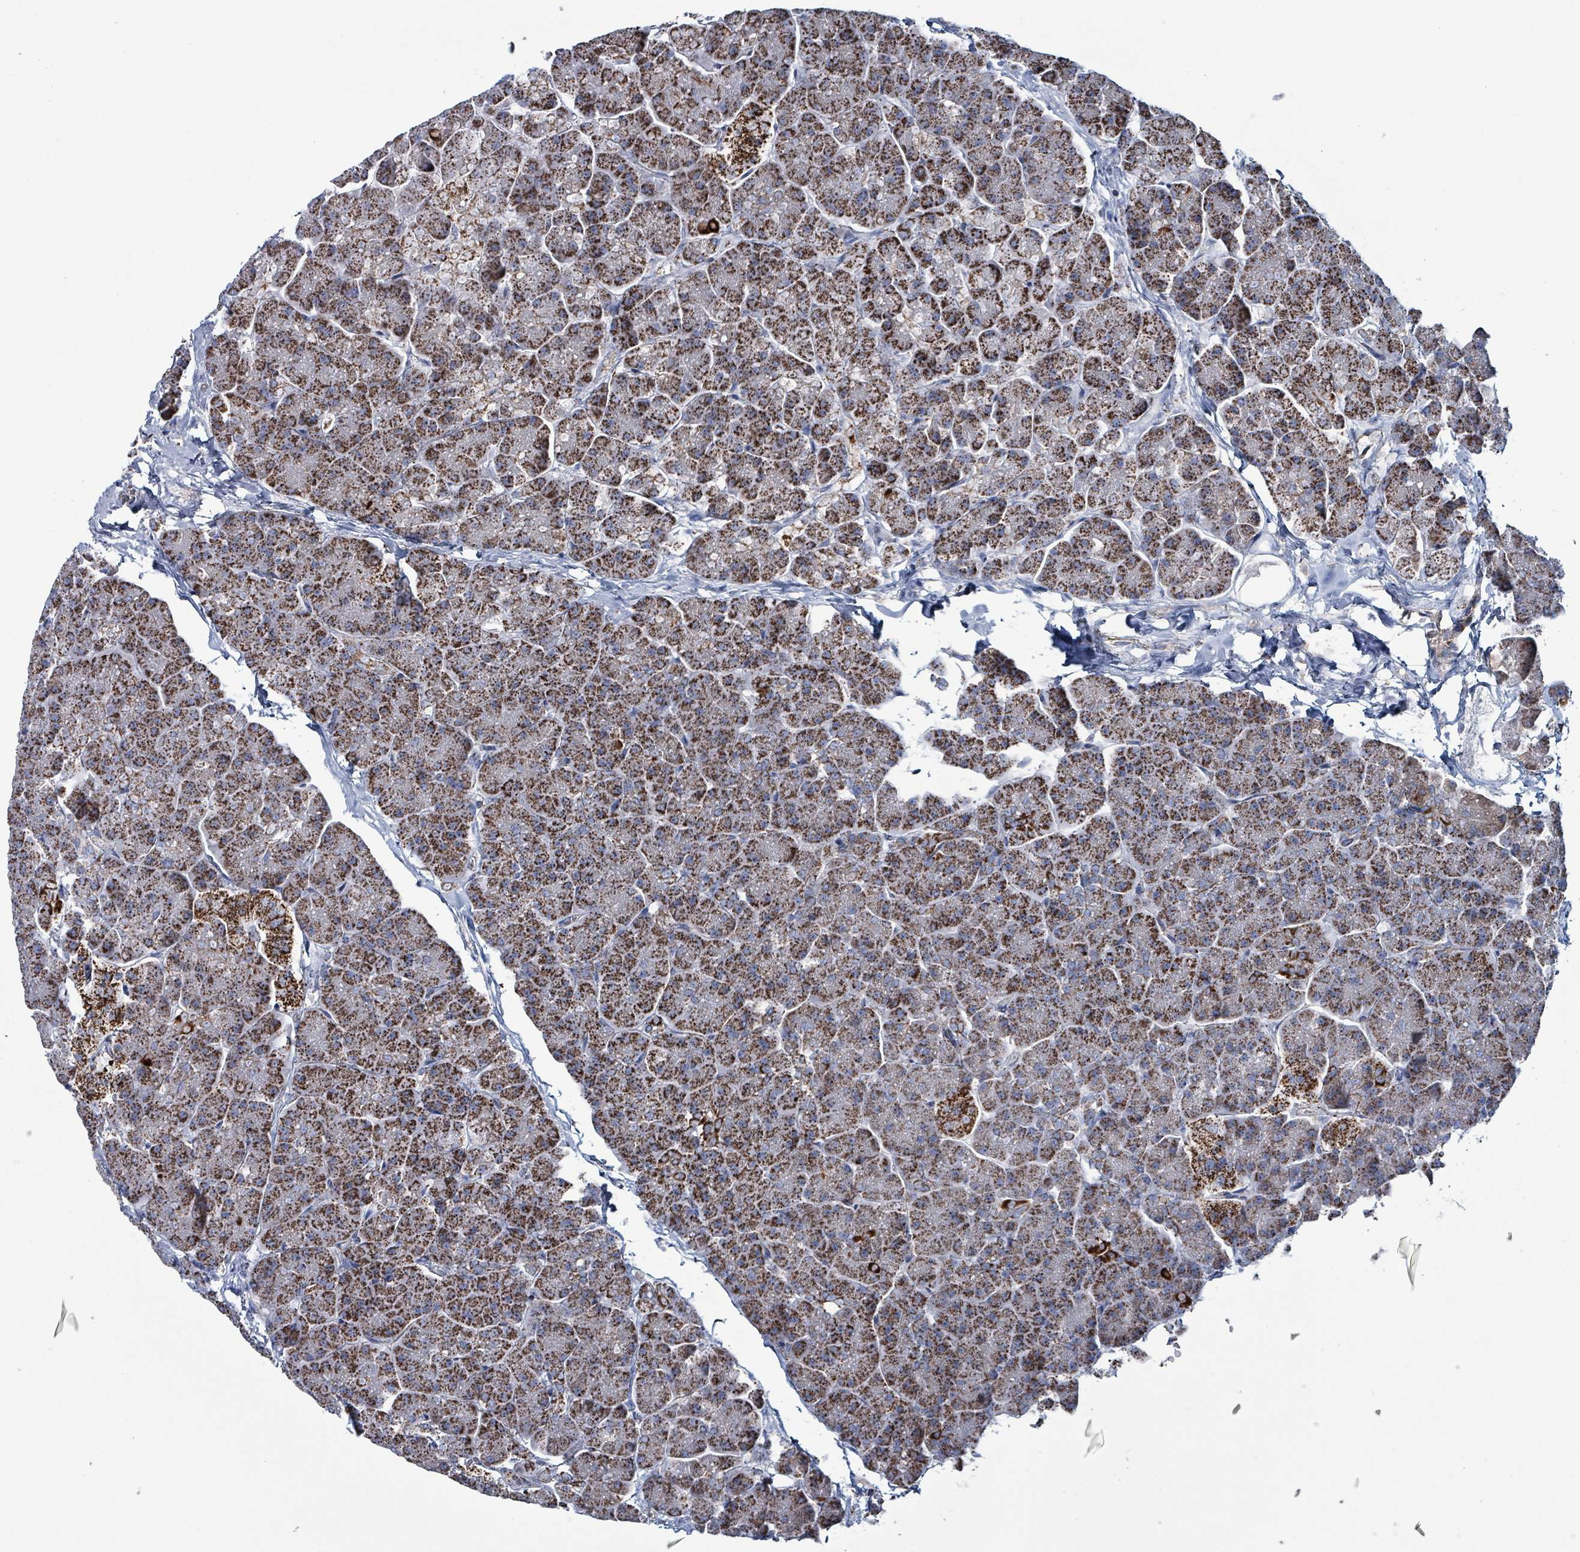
{"staining": {"intensity": "strong", "quantity": ">75%", "location": "cytoplasmic/membranous"}, "tissue": "pancreas", "cell_type": "Exocrine glandular cells", "image_type": "normal", "snomed": [{"axis": "morphology", "description": "Normal tissue, NOS"}, {"axis": "topography", "description": "Pancreas"}, {"axis": "topography", "description": "Peripheral nerve tissue"}], "caption": "Immunohistochemistry histopathology image of unremarkable pancreas: pancreas stained using immunohistochemistry (IHC) reveals high levels of strong protein expression localized specifically in the cytoplasmic/membranous of exocrine glandular cells, appearing as a cytoplasmic/membranous brown color.", "gene": "IDH3B", "patient": {"sex": "male", "age": 54}}